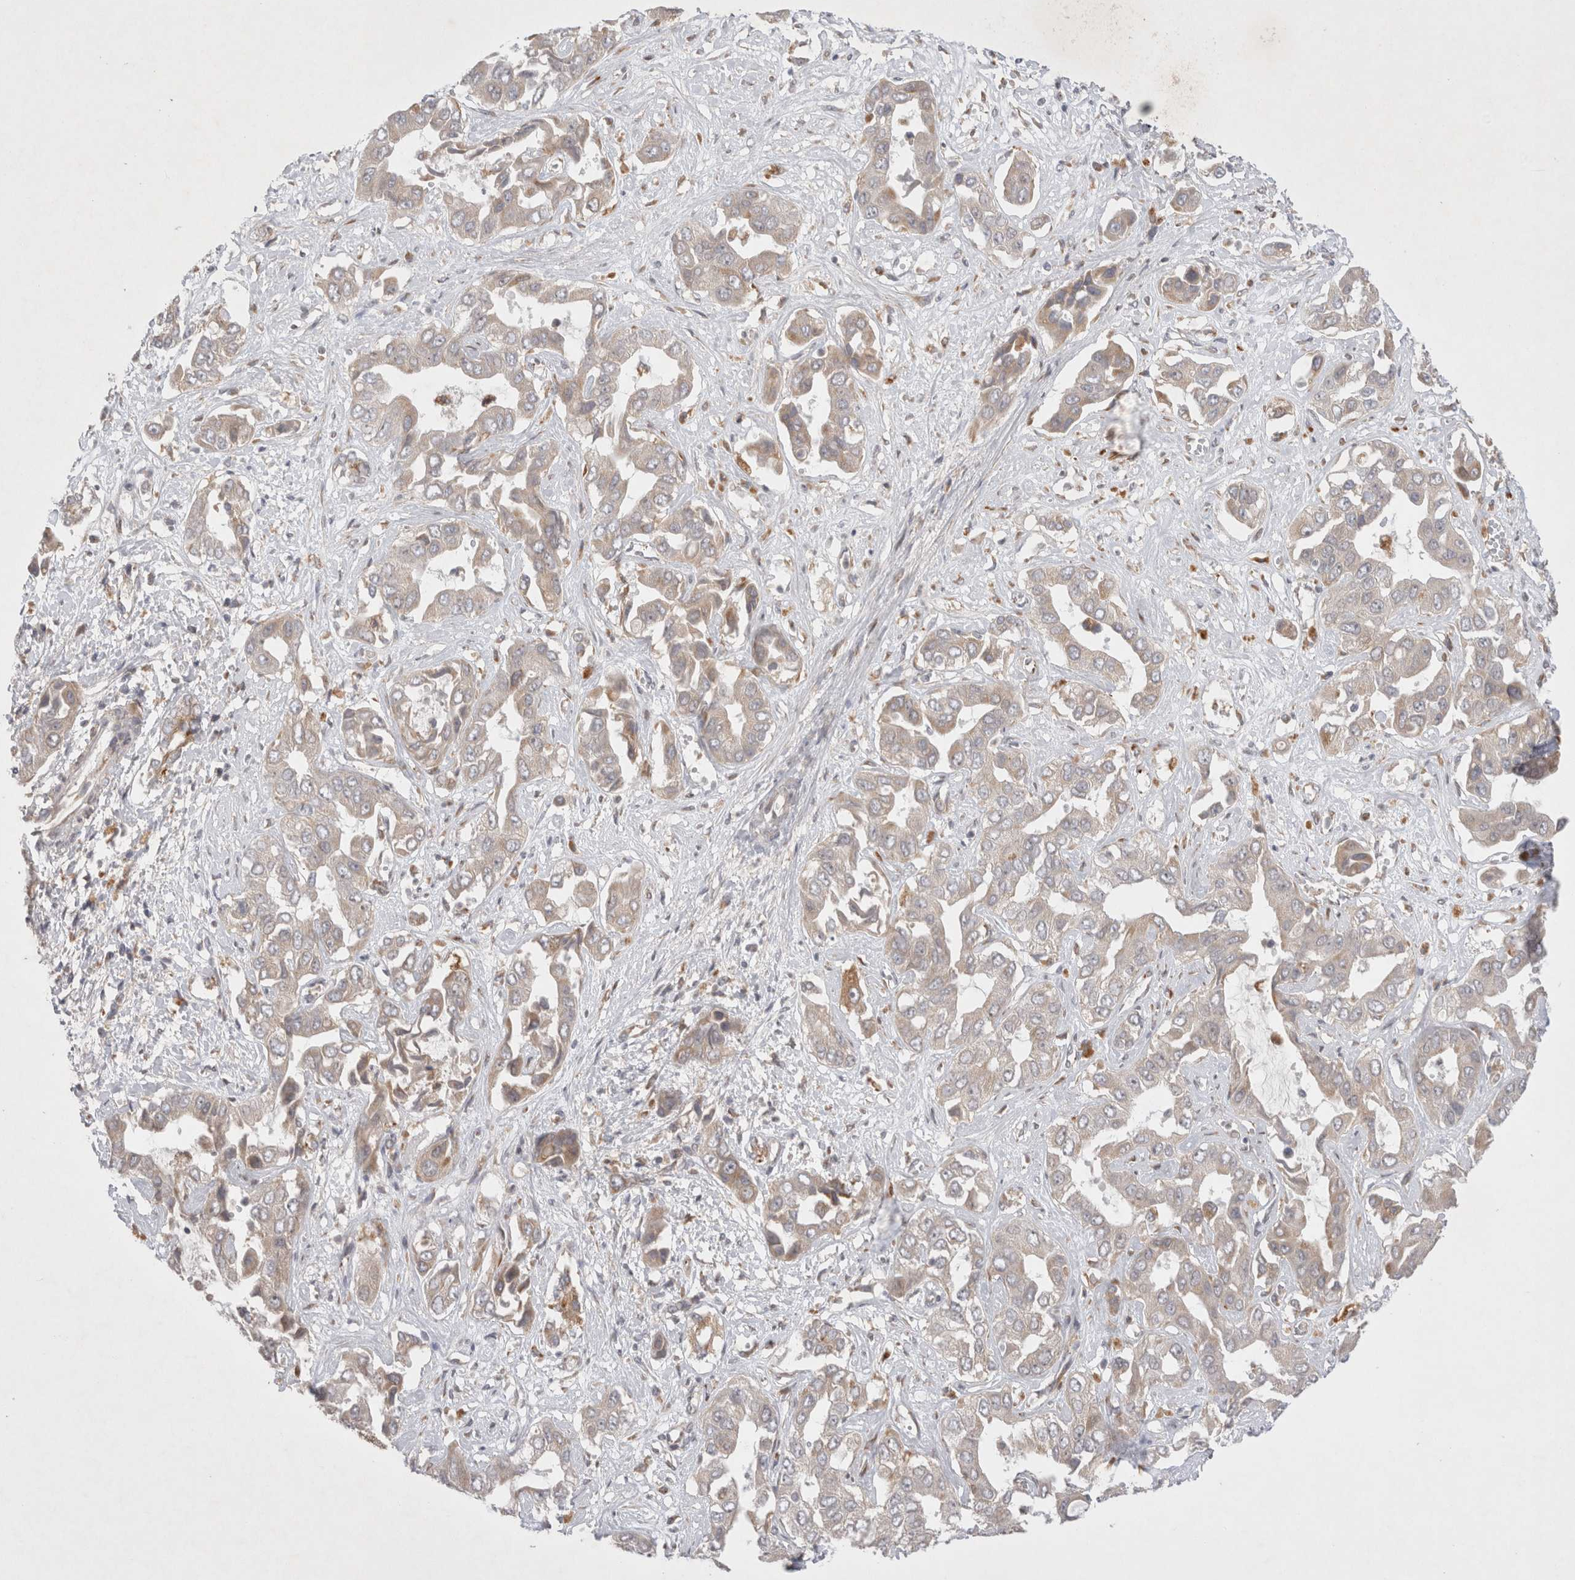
{"staining": {"intensity": "weak", "quantity": "25%-75%", "location": "cytoplasmic/membranous"}, "tissue": "liver cancer", "cell_type": "Tumor cells", "image_type": "cancer", "snomed": [{"axis": "morphology", "description": "Cholangiocarcinoma"}, {"axis": "topography", "description": "Liver"}], "caption": "Weak cytoplasmic/membranous staining is identified in approximately 25%-75% of tumor cells in liver cancer (cholangiocarcinoma).", "gene": "NPC1", "patient": {"sex": "female", "age": 52}}